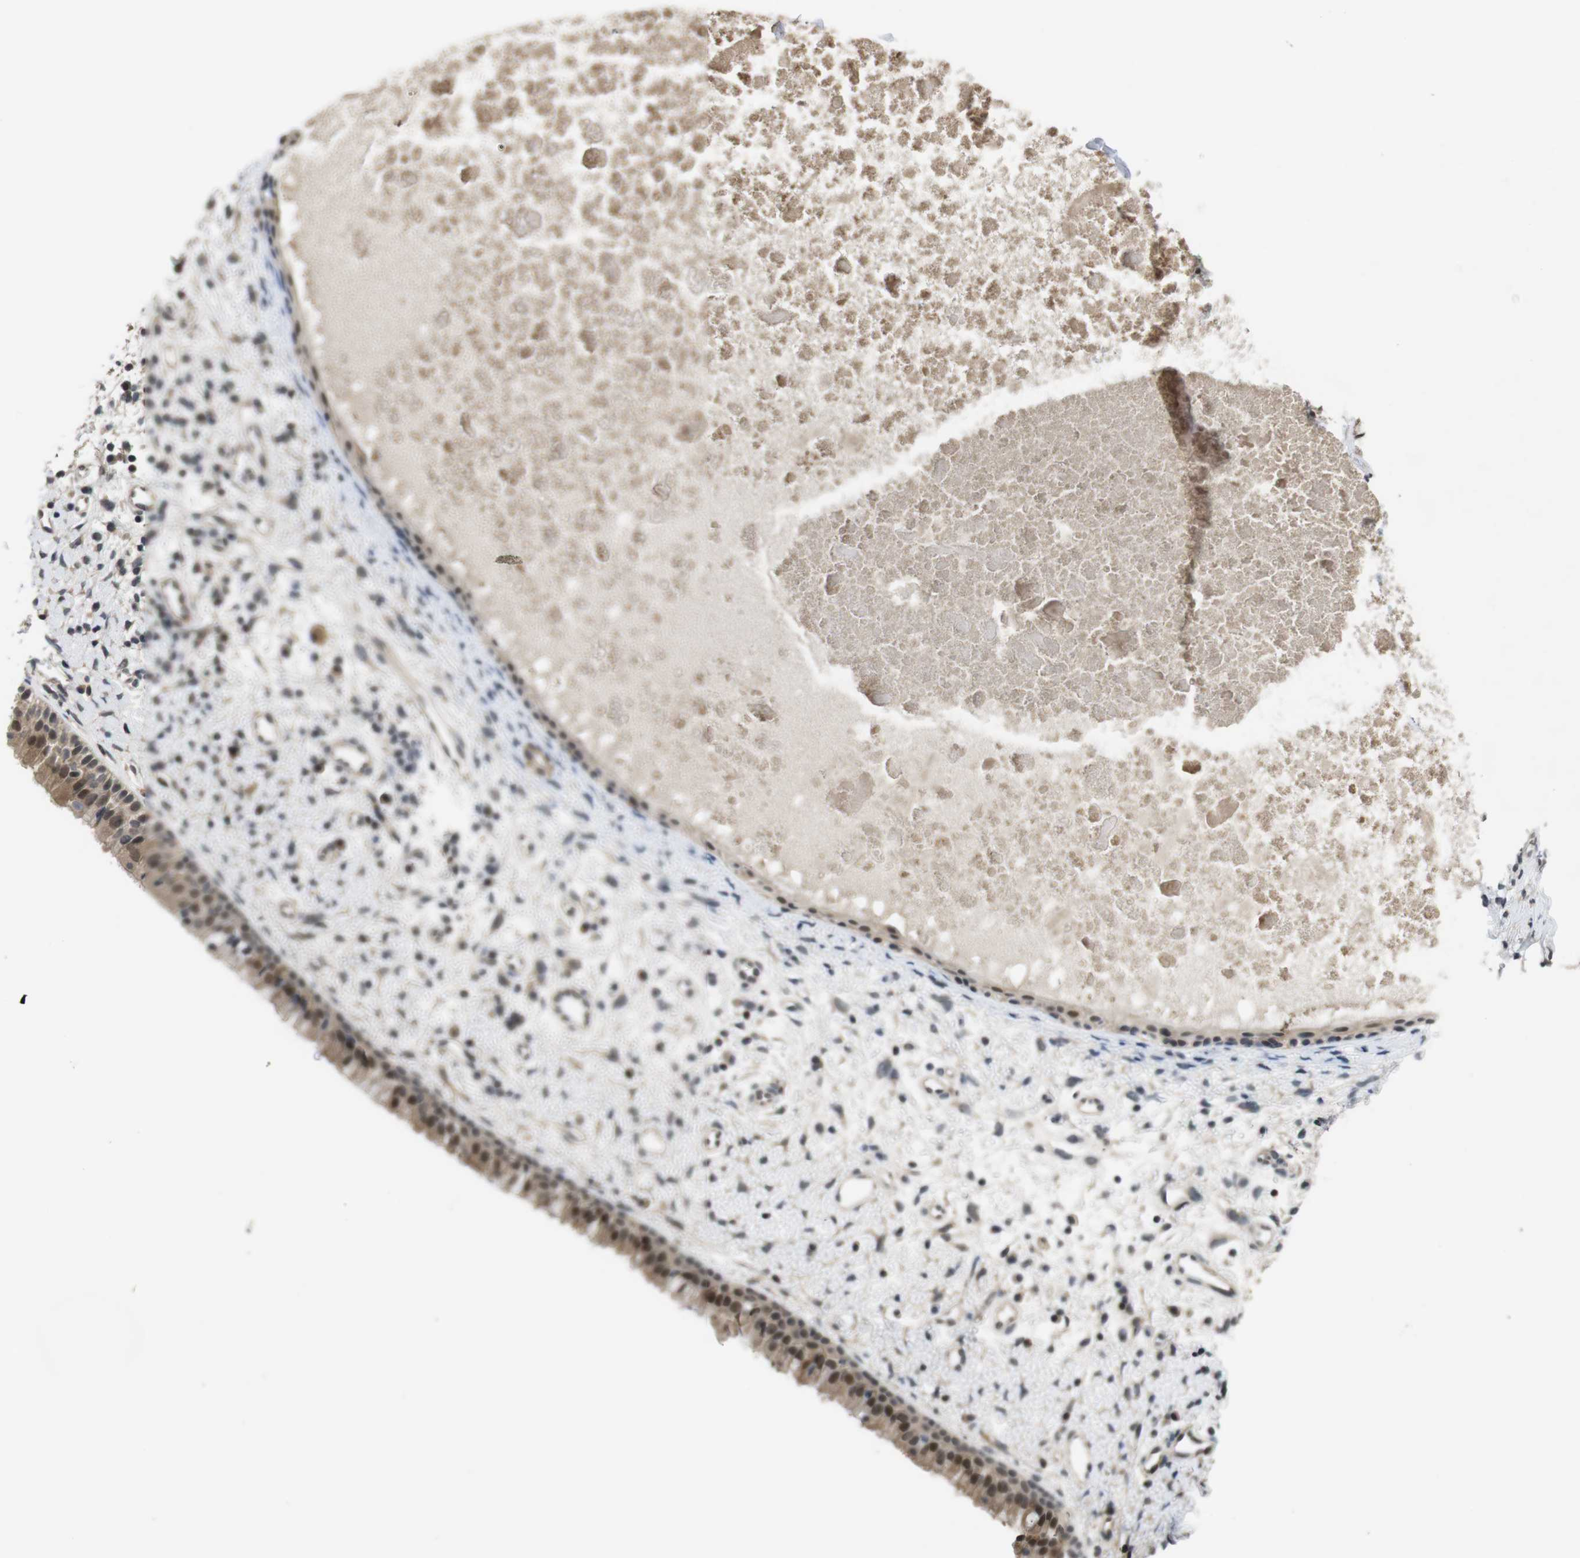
{"staining": {"intensity": "moderate", "quantity": ">75%", "location": "cytoplasmic/membranous,nuclear"}, "tissue": "nasopharynx", "cell_type": "Respiratory epithelial cells", "image_type": "normal", "snomed": [{"axis": "morphology", "description": "Normal tissue, NOS"}, {"axis": "topography", "description": "Nasopharynx"}], "caption": "Unremarkable nasopharynx reveals moderate cytoplasmic/membranous,nuclear staining in about >75% of respiratory epithelial cells (DAB (3,3'-diaminobenzidine) IHC with brightfield microscopy, high magnification)..", "gene": "FADD", "patient": {"sex": "male", "age": 22}}